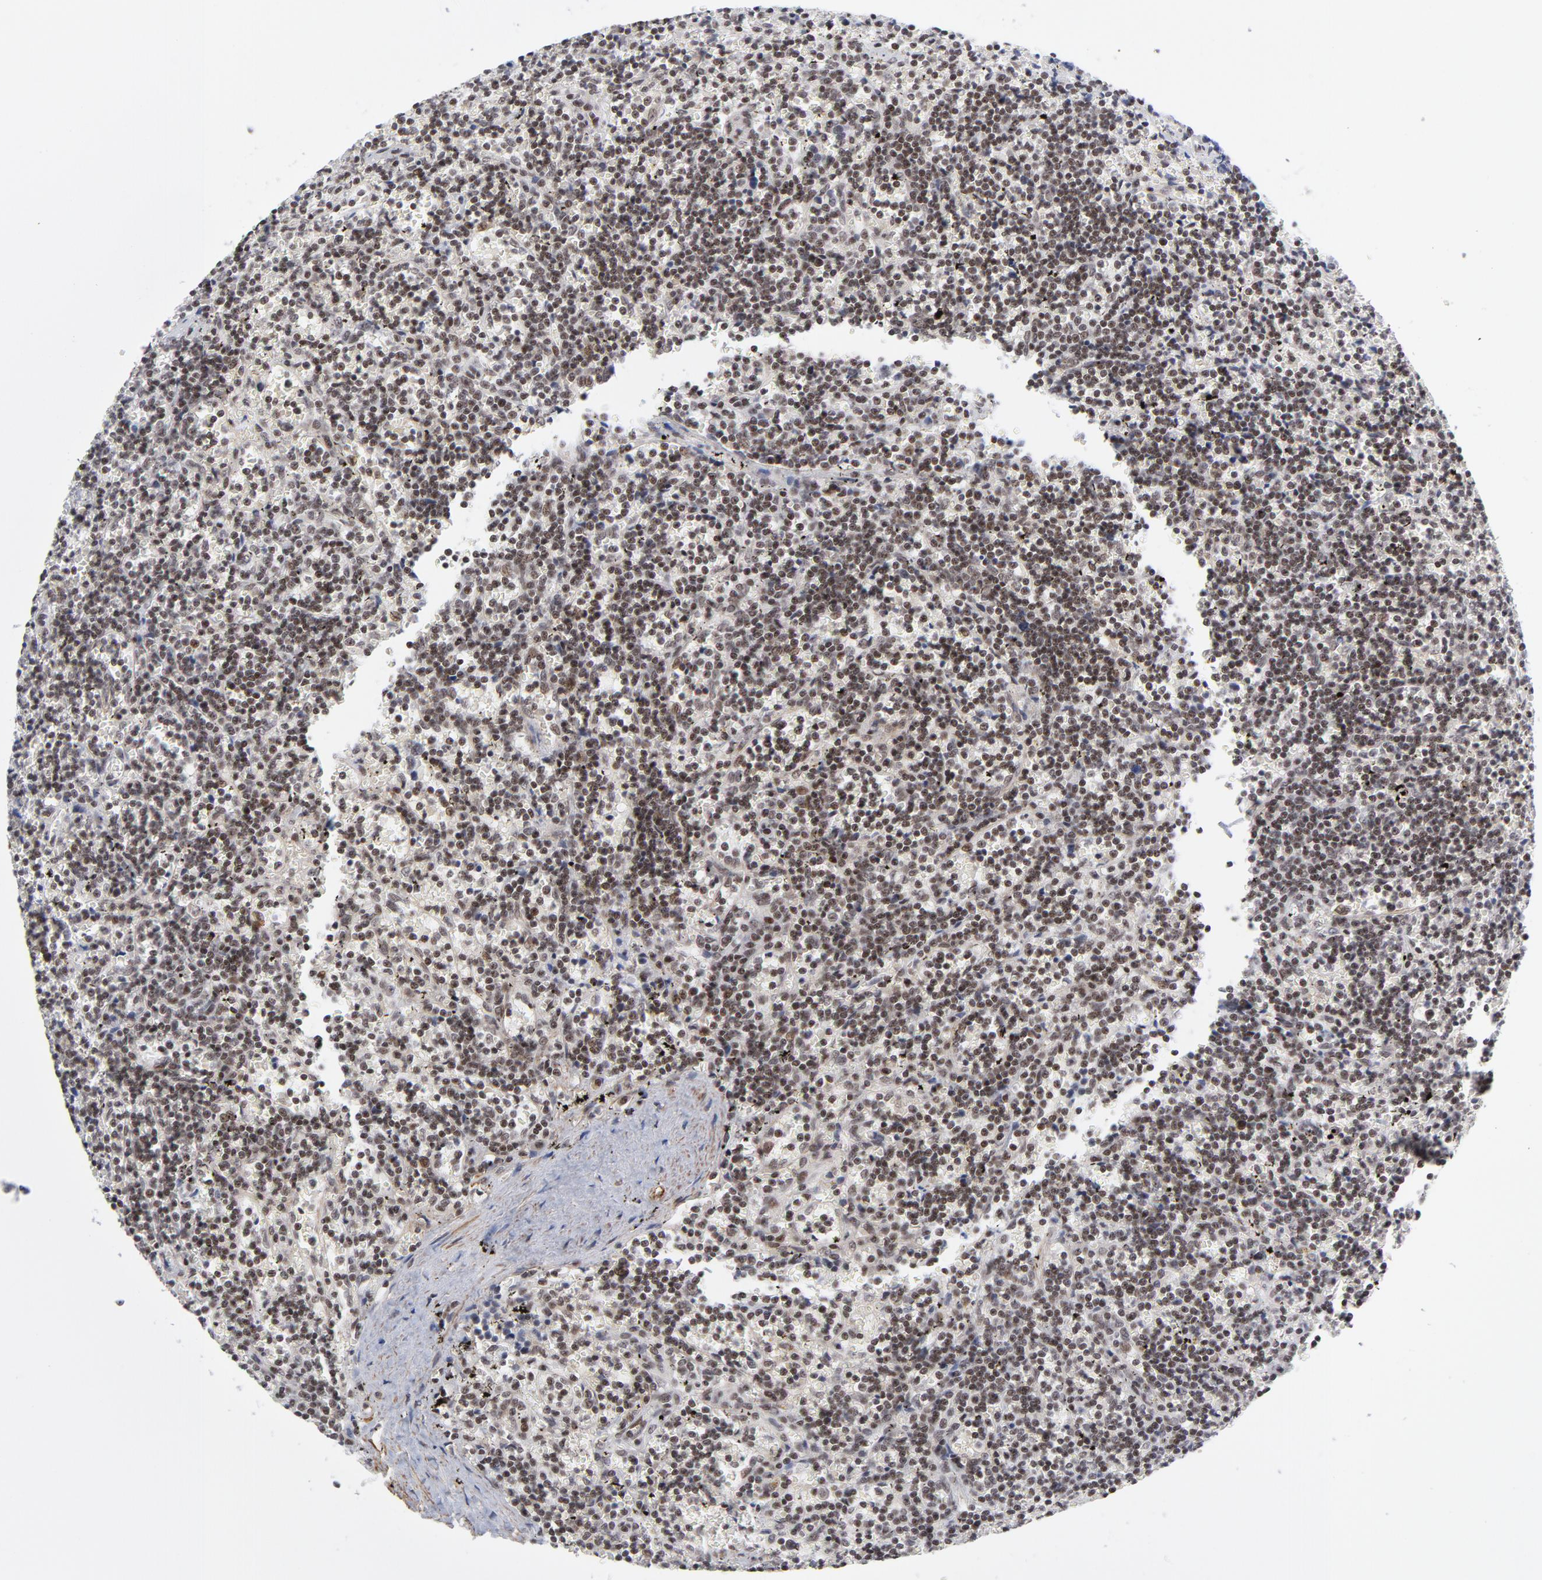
{"staining": {"intensity": "strong", "quantity": ">75%", "location": "nuclear"}, "tissue": "lymphoma", "cell_type": "Tumor cells", "image_type": "cancer", "snomed": [{"axis": "morphology", "description": "Malignant lymphoma, non-Hodgkin's type, Low grade"}, {"axis": "topography", "description": "Spleen"}], "caption": "This is a photomicrograph of immunohistochemistry staining of malignant lymphoma, non-Hodgkin's type (low-grade), which shows strong positivity in the nuclear of tumor cells.", "gene": "CTCF", "patient": {"sex": "male", "age": 60}}